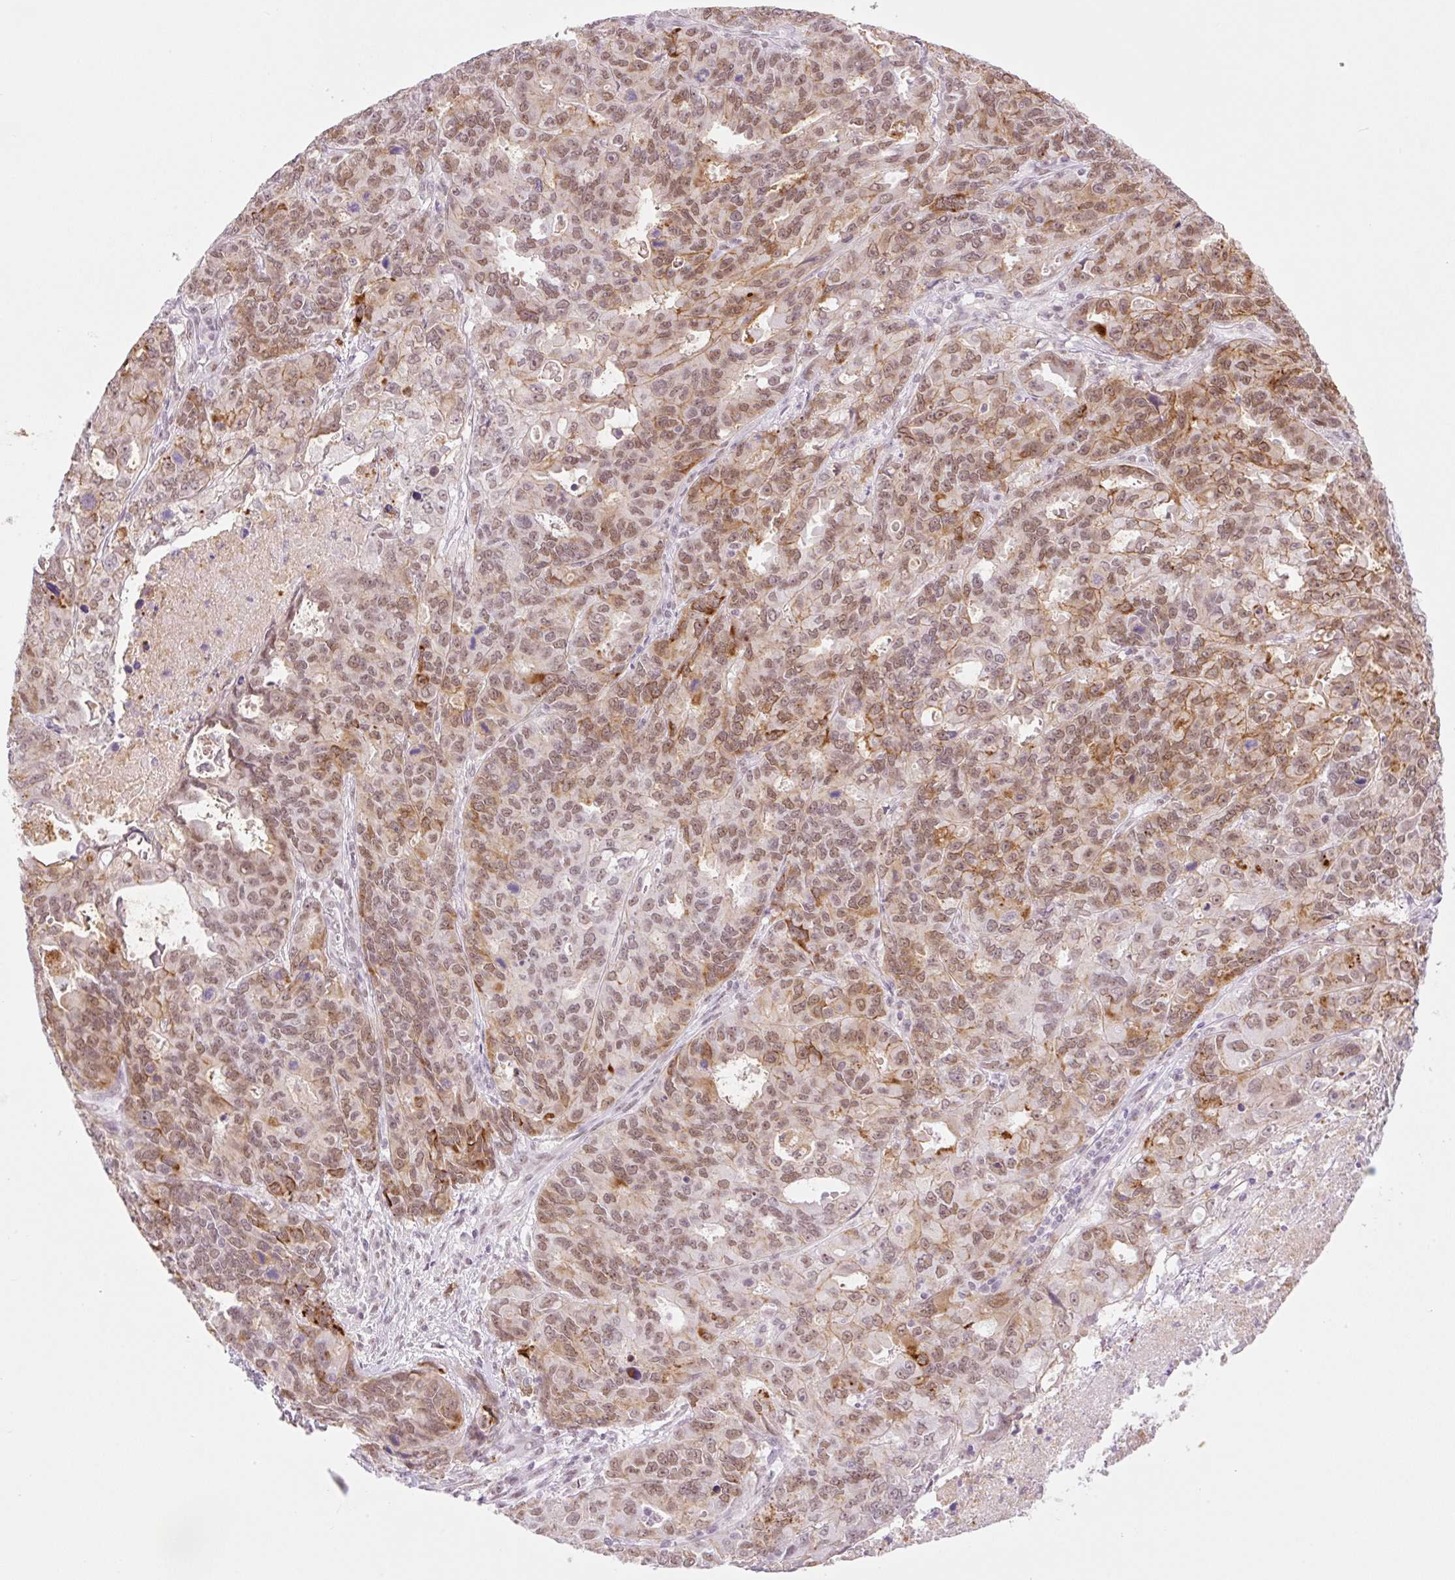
{"staining": {"intensity": "moderate", "quantity": ">75%", "location": "cytoplasmic/membranous,nuclear"}, "tissue": "endometrial cancer", "cell_type": "Tumor cells", "image_type": "cancer", "snomed": [{"axis": "morphology", "description": "Adenocarcinoma, NOS"}, {"axis": "topography", "description": "Uterus"}], "caption": "Protein analysis of endometrial cancer tissue reveals moderate cytoplasmic/membranous and nuclear expression in about >75% of tumor cells.", "gene": "PALM3", "patient": {"sex": "female", "age": 79}}